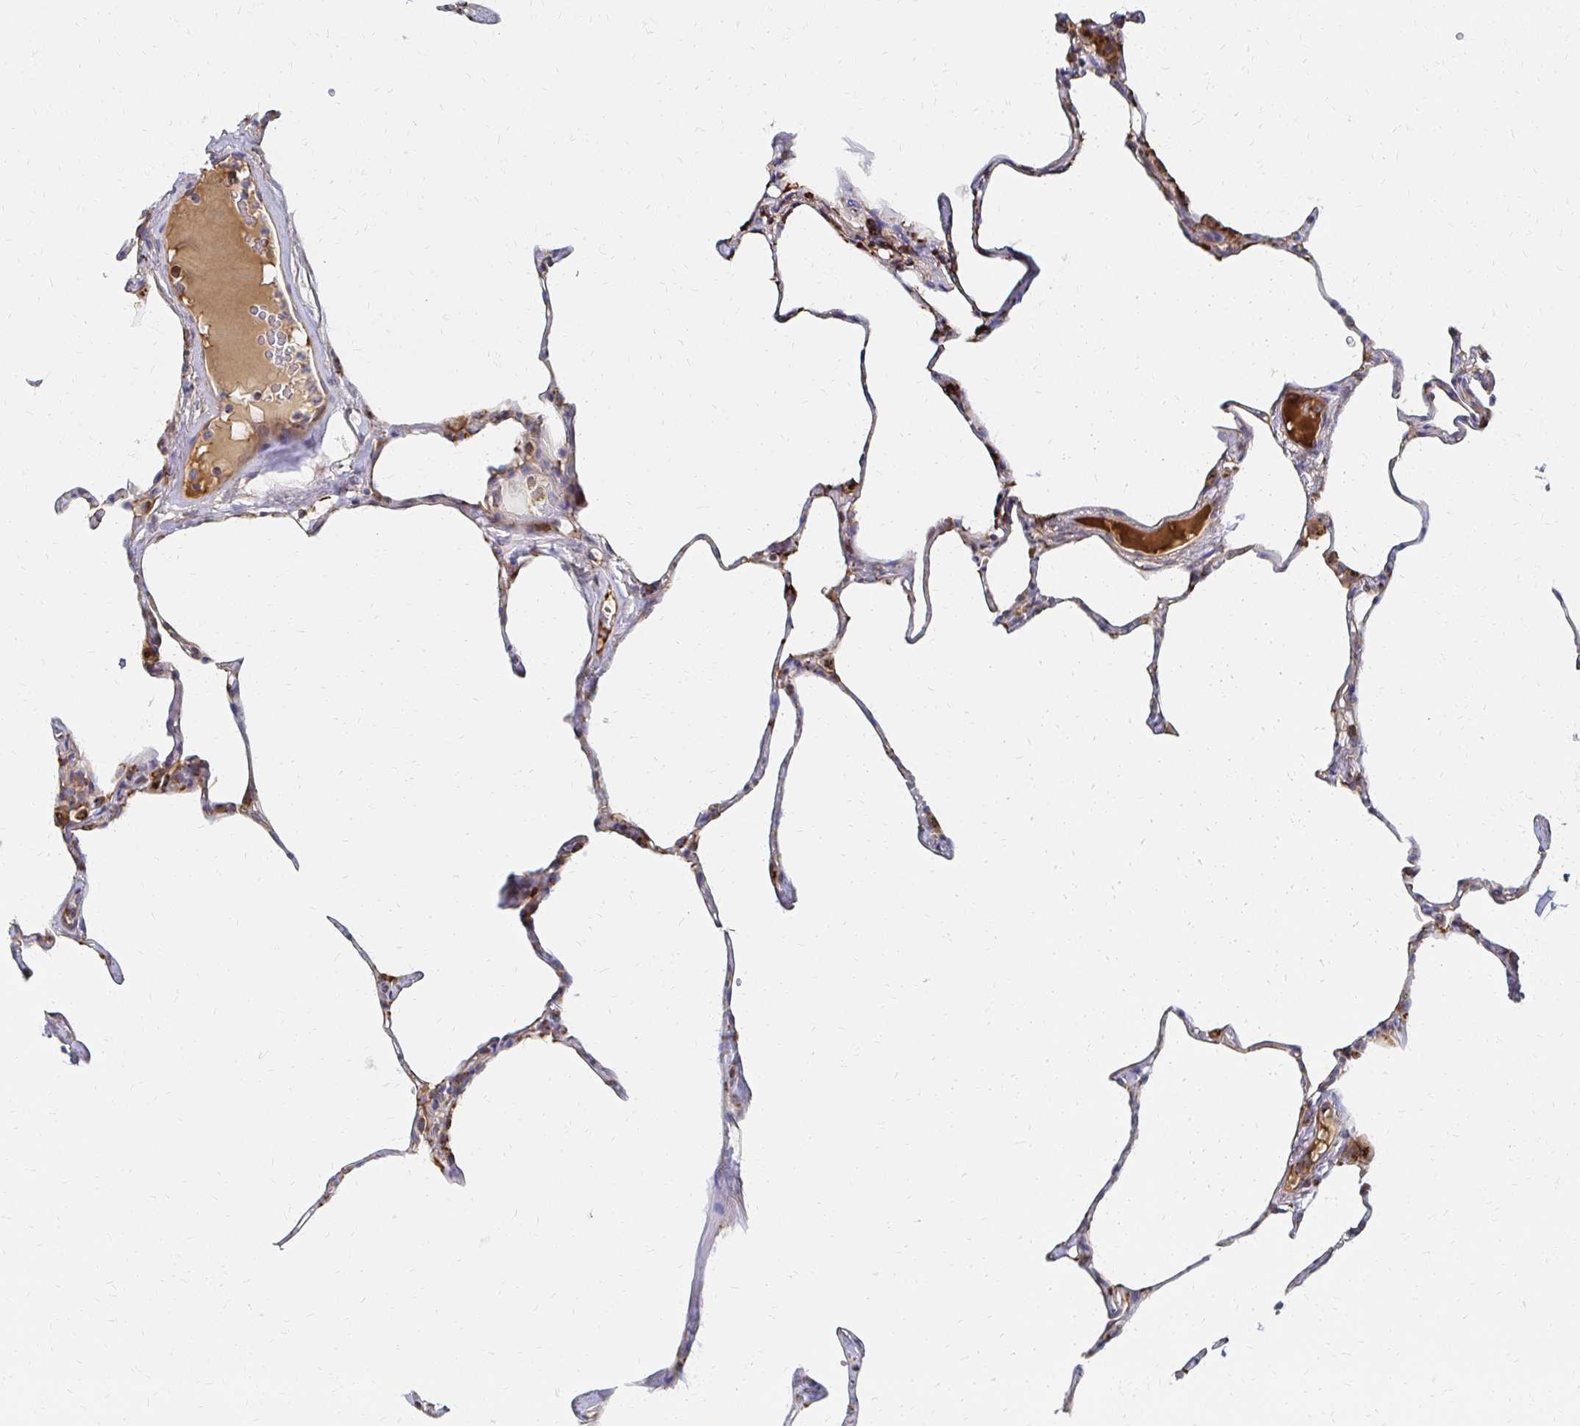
{"staining": {"intensity": "moderate", "quantity": "25%-75%", "location": "cytoplasmic/membranous"}, "tissue": "lung", "cell_type": "Alveolar cells", "image_type": "normal", "snomed": [{"axis": "morphology", "description": "Normal tissue, NOS"}, {"axis": "topography", "description": "Lung"}], "caption": "A high-resolution histopathology image shows IHC staining of unremarkable lung, which displays moderate cytoplasmic/membranous expression in approximately 25%-75% of alveolar cells.", "gene": "MAN1A1", "patient": {"sex": "male", "age": 65}}